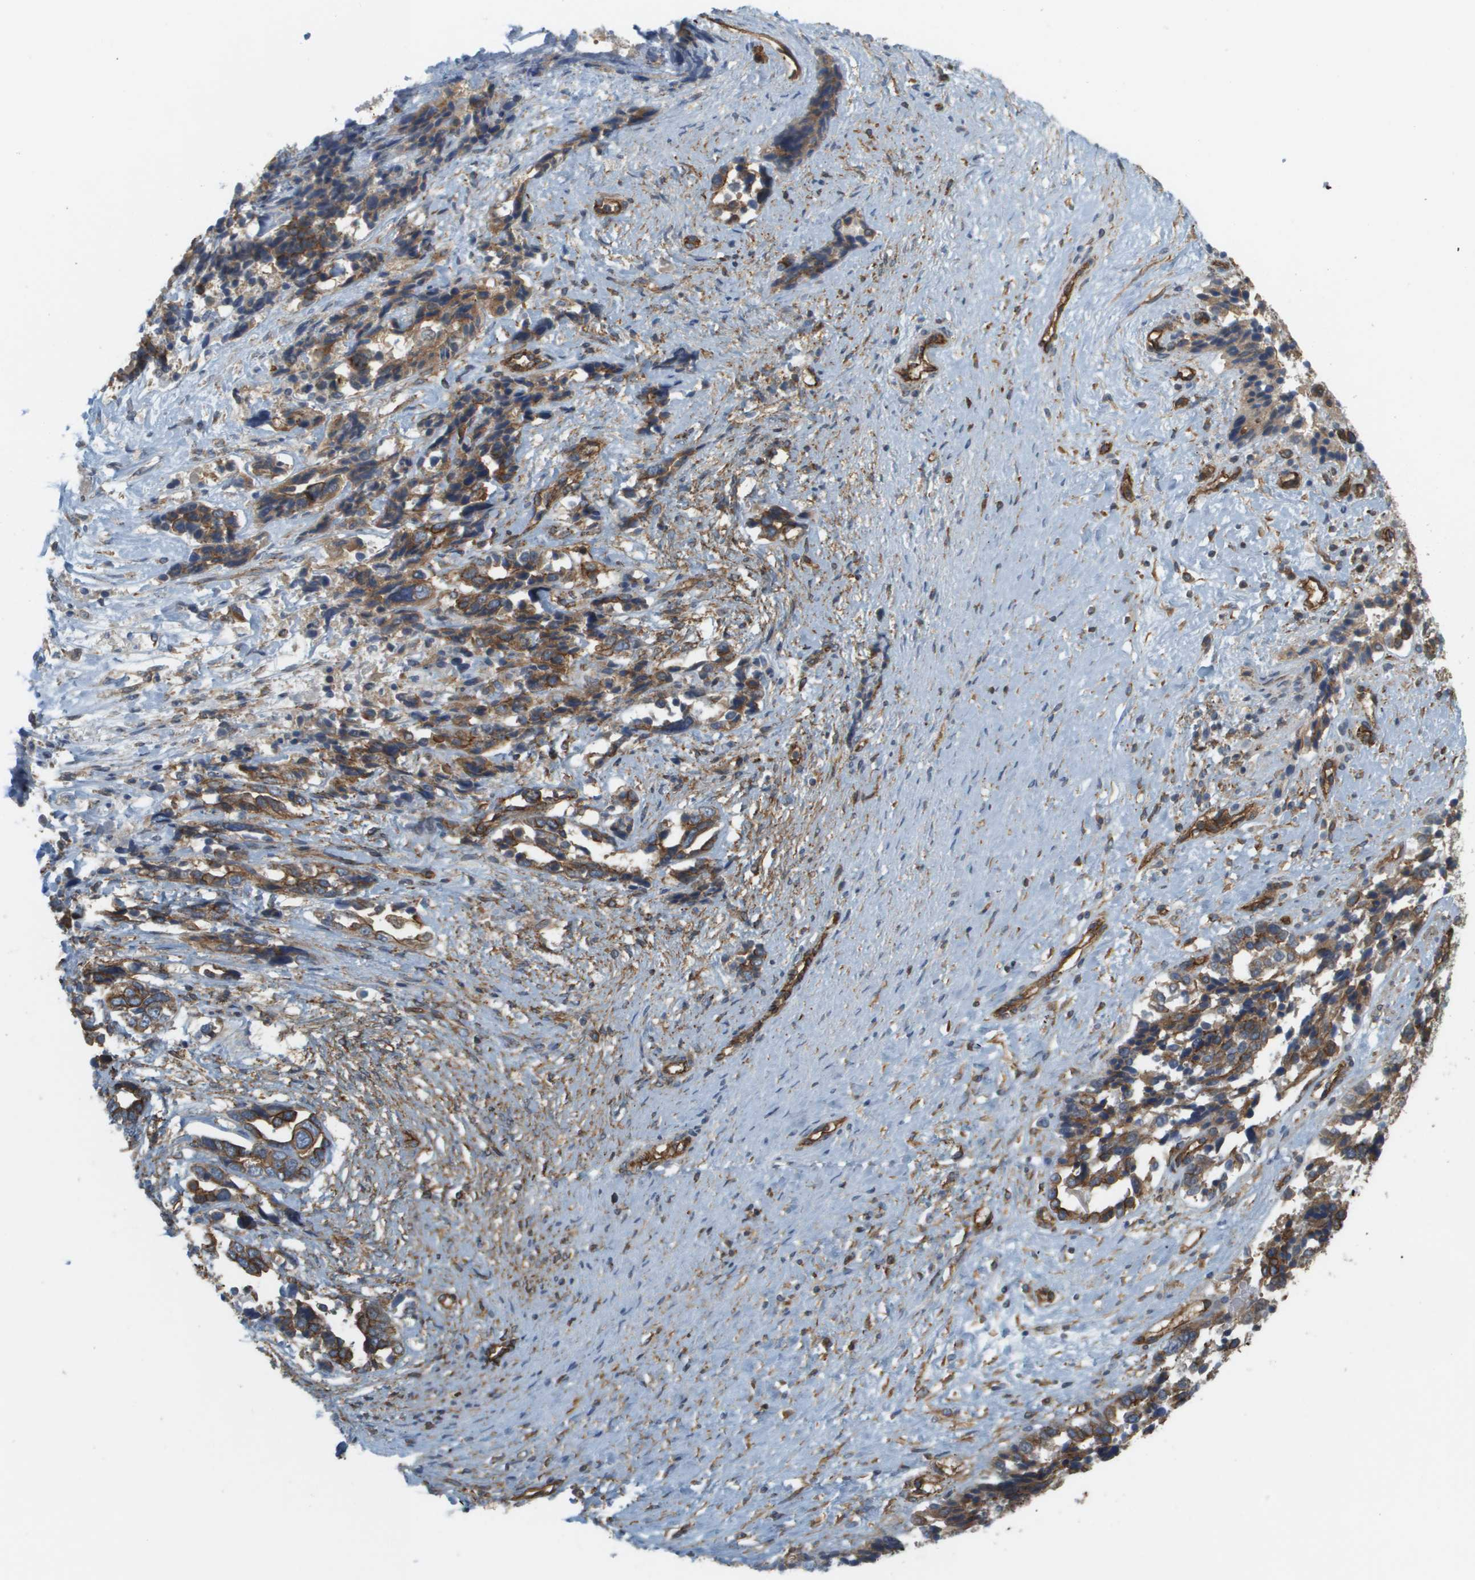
{"staining": {"intensity": "moderate", "quantity": "25%-75%", "location": "cytoplasmic/membranous"}, "tissue": "ovarian cancer", "cell_type": "Tumor cells", "image_type": "cancer", "snomed": [{"axis": "morphology", "description": "Cystadenocarcinoma, serous, NOS"}, {"axis": "topography", "description": "Ovary"}], "caption": "Immunohistochemistry of human ovarian cancer exhibits medium levels of moderate cytoplasmic/membranous positivity in approximately 25%-75% of tumor cells.", "gene": "SGMS2", "patient": {"sex": "female", "age": 44}}